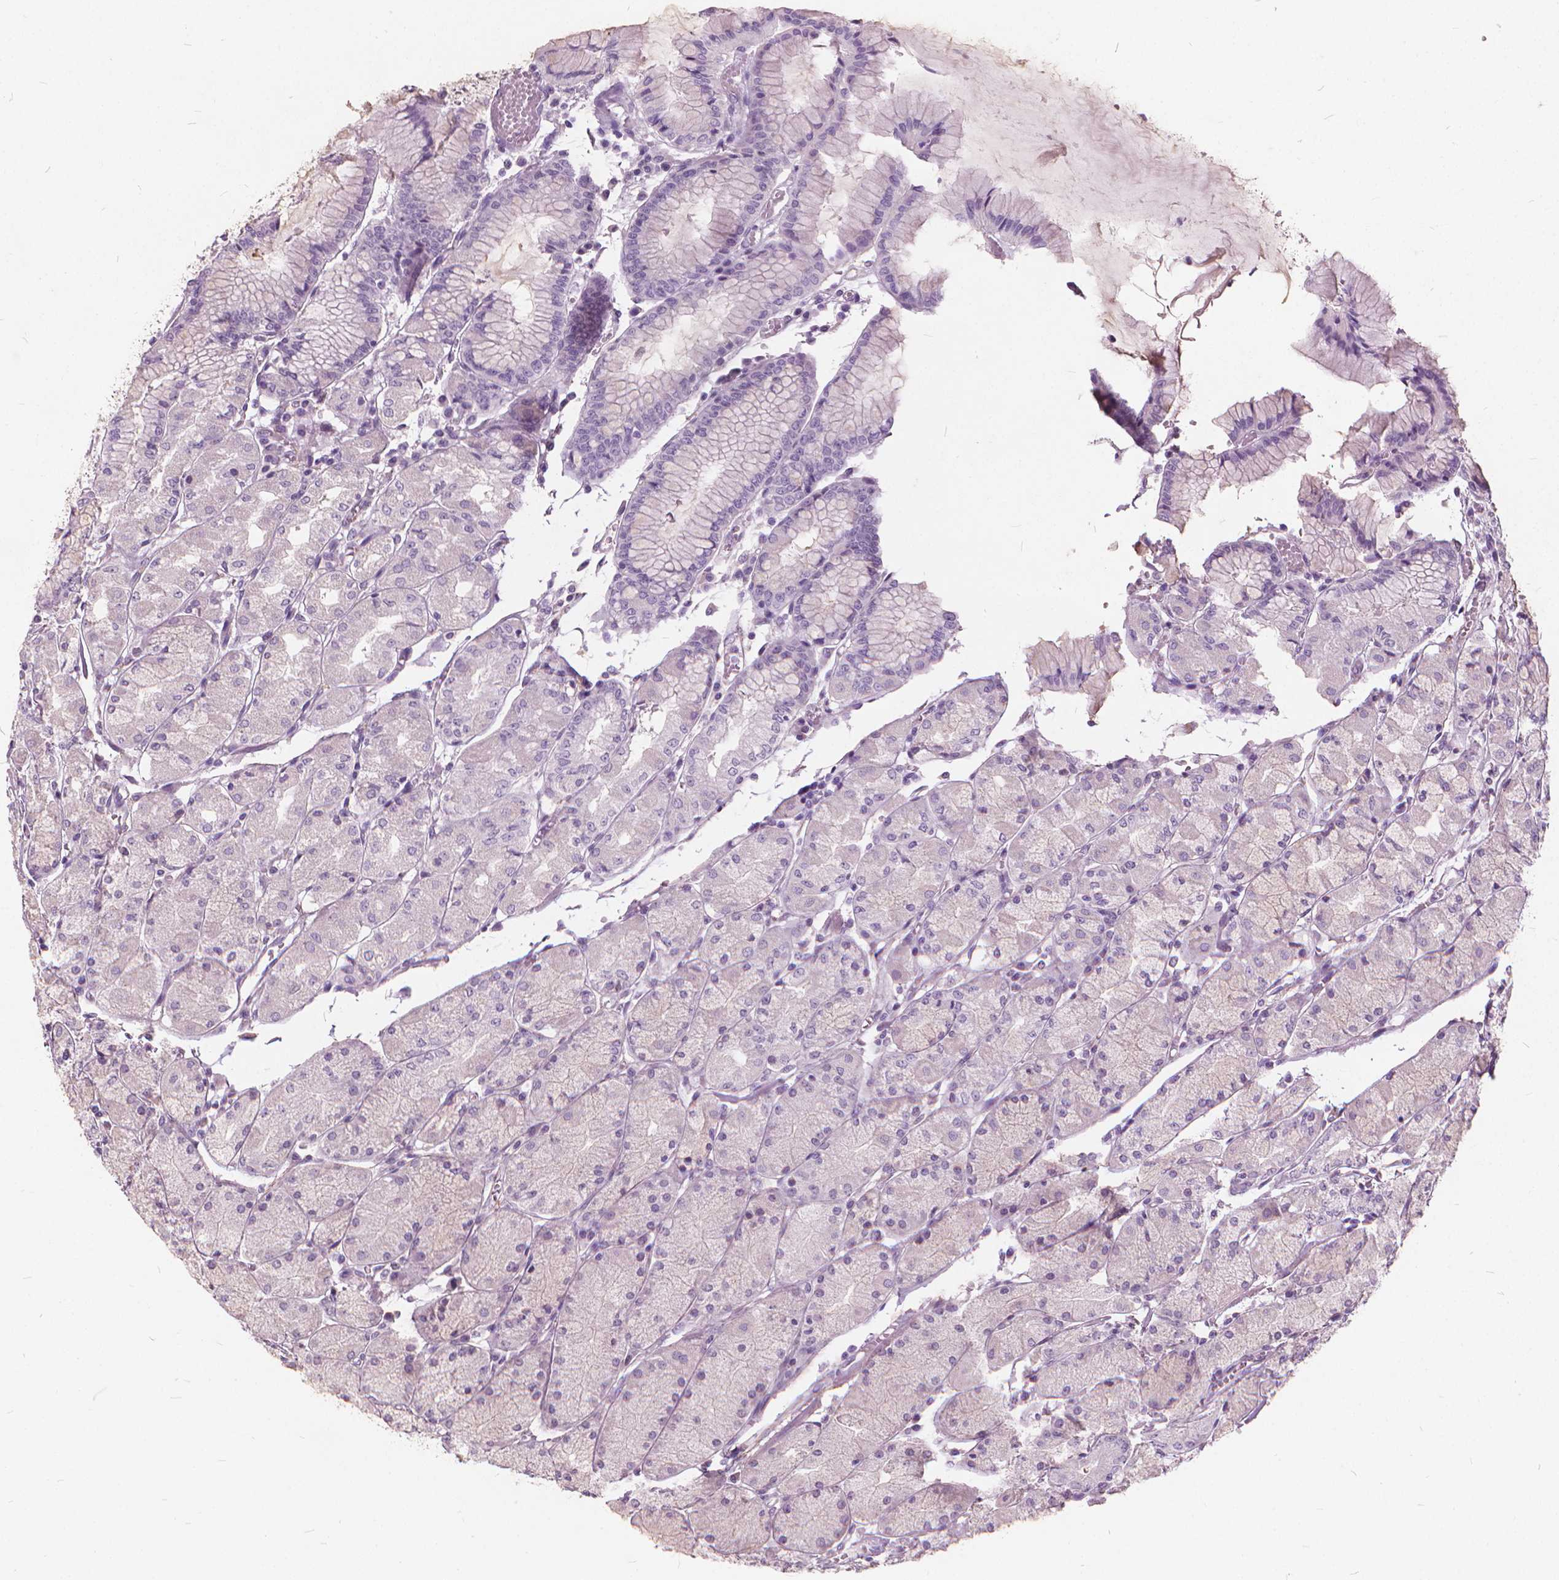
{"staining": {"intensity": "negative", "quantity": "none", "location": "none"}, "tissue": "stomach", "cell_type": "Glandular cells", "image_type": "normal", "snomed": [{"axis": "morphology", "description": "Normal tissue, NOS"}, {"axis": "topography", "description": "Stomach, upper"}], "caption": "An immunohistochemistry (IHC) photomicrograph of benign stomach is shown. There is no staining in glandular cells of stomach. The staining was performed using DAB to visualize the protein expression in brown, while the nuclei were stained in blue with hematoxylin (Magnification: 20x).", "gene": "DNM1", "patient": {"sex": "male", "age": 69}}